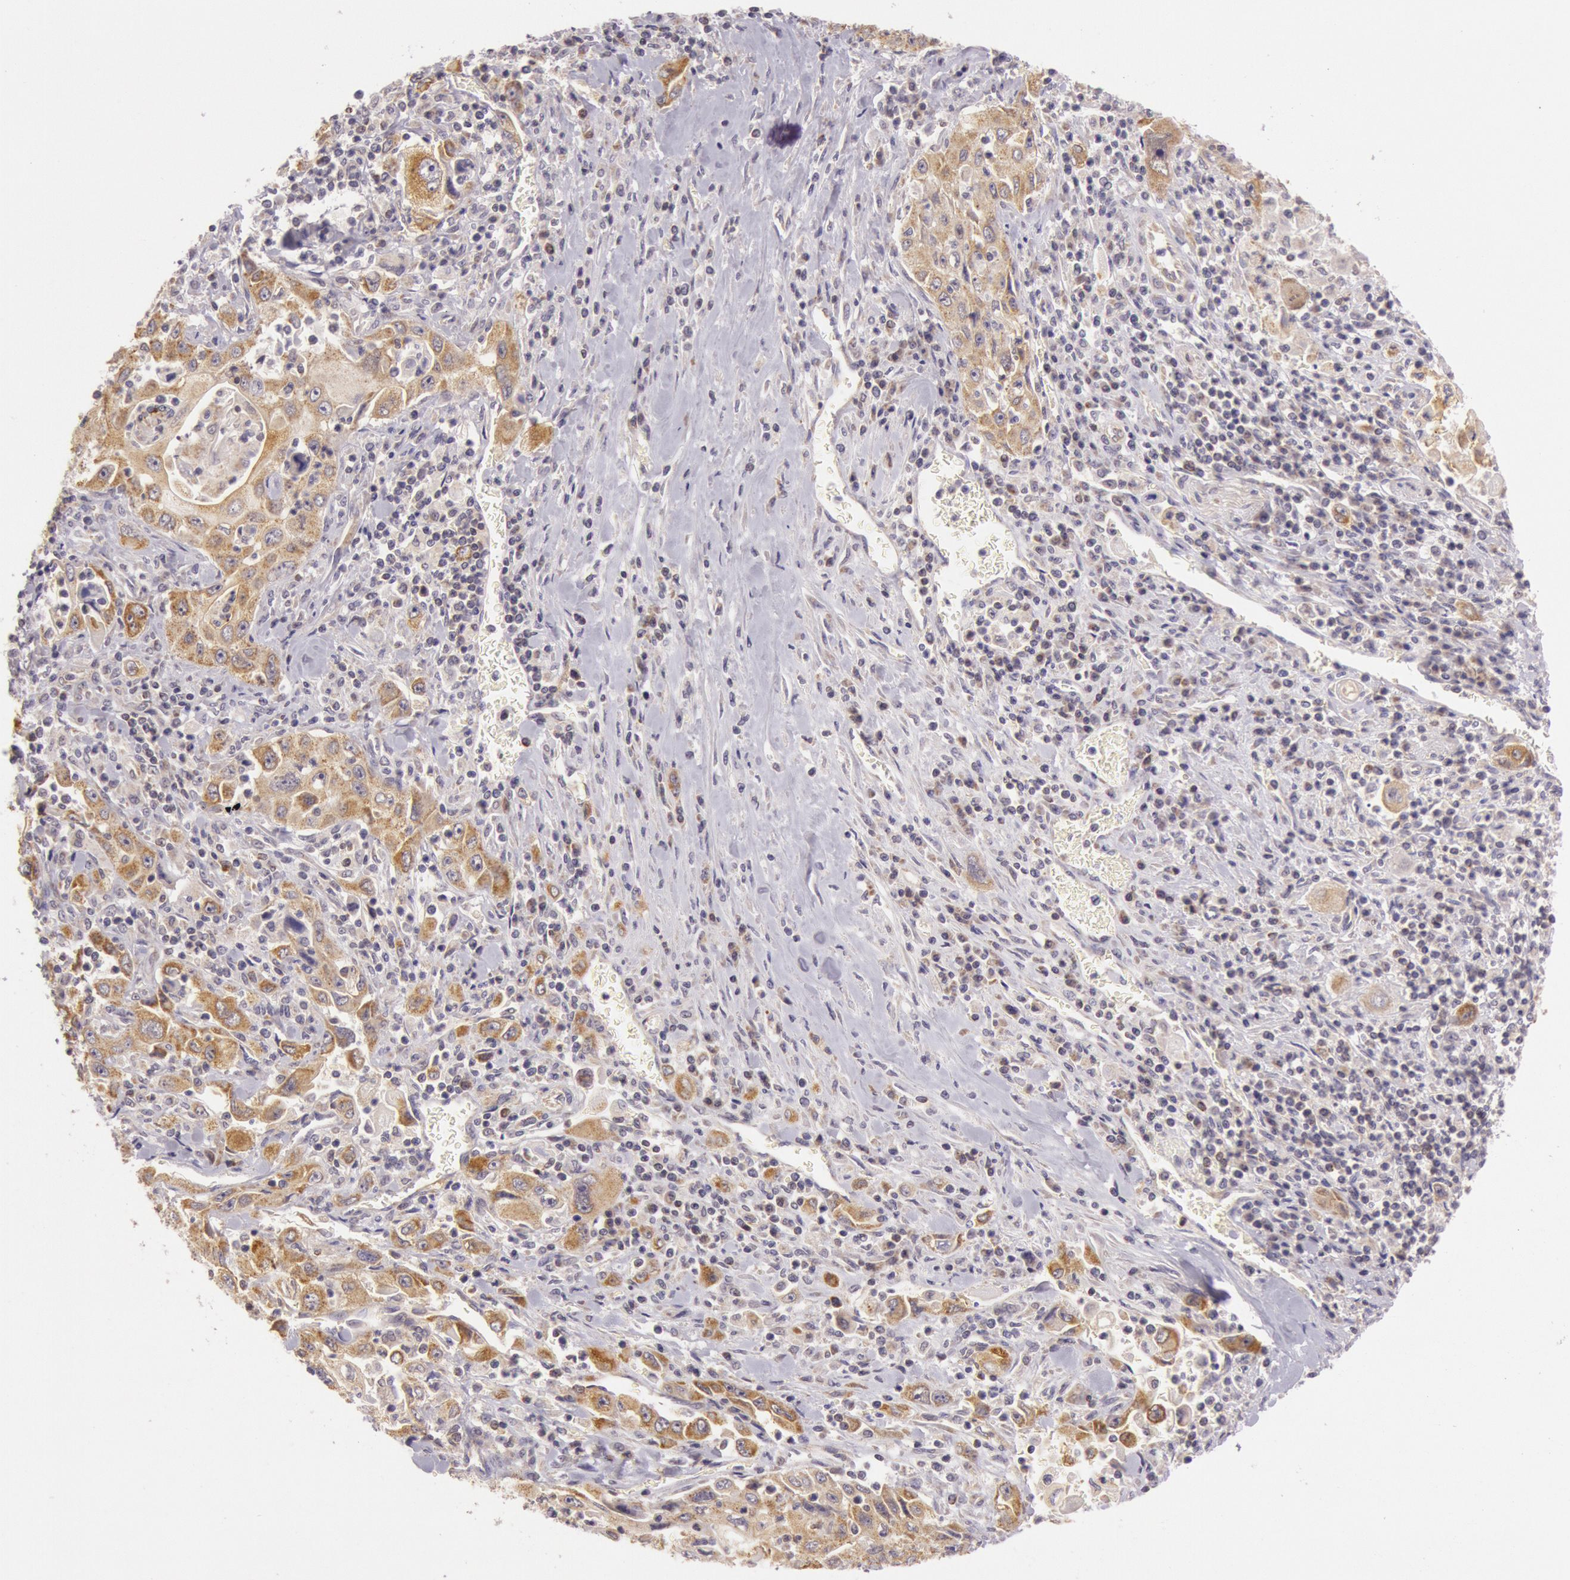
{"staining": {"intensity": "strong", "quantity": ">75%", "location": "cytoplasmic/membranous"}, "tissue": "pancreatic cancer", "cell_type": "Tumor cells", "image_type": "cancer", "snomed": [{"axis": "morphology", "description": "Adenocarcinoma, NOS"}, {"axis": "topography", "description": "Pancreas"}], "caption": "Immunohistochemical staining of pancreatic cancer (adenocarcinoma) displays strong cytoplasmic/membranous protein positivity in approximately >75% of tumor cells. The protein is stained brown, and the nuclei are stained in blue (DAB IHC with brightfield microscopy, high magnification).", "gene": "CDK16", "patient": {"sex": "male", "age": 70}}